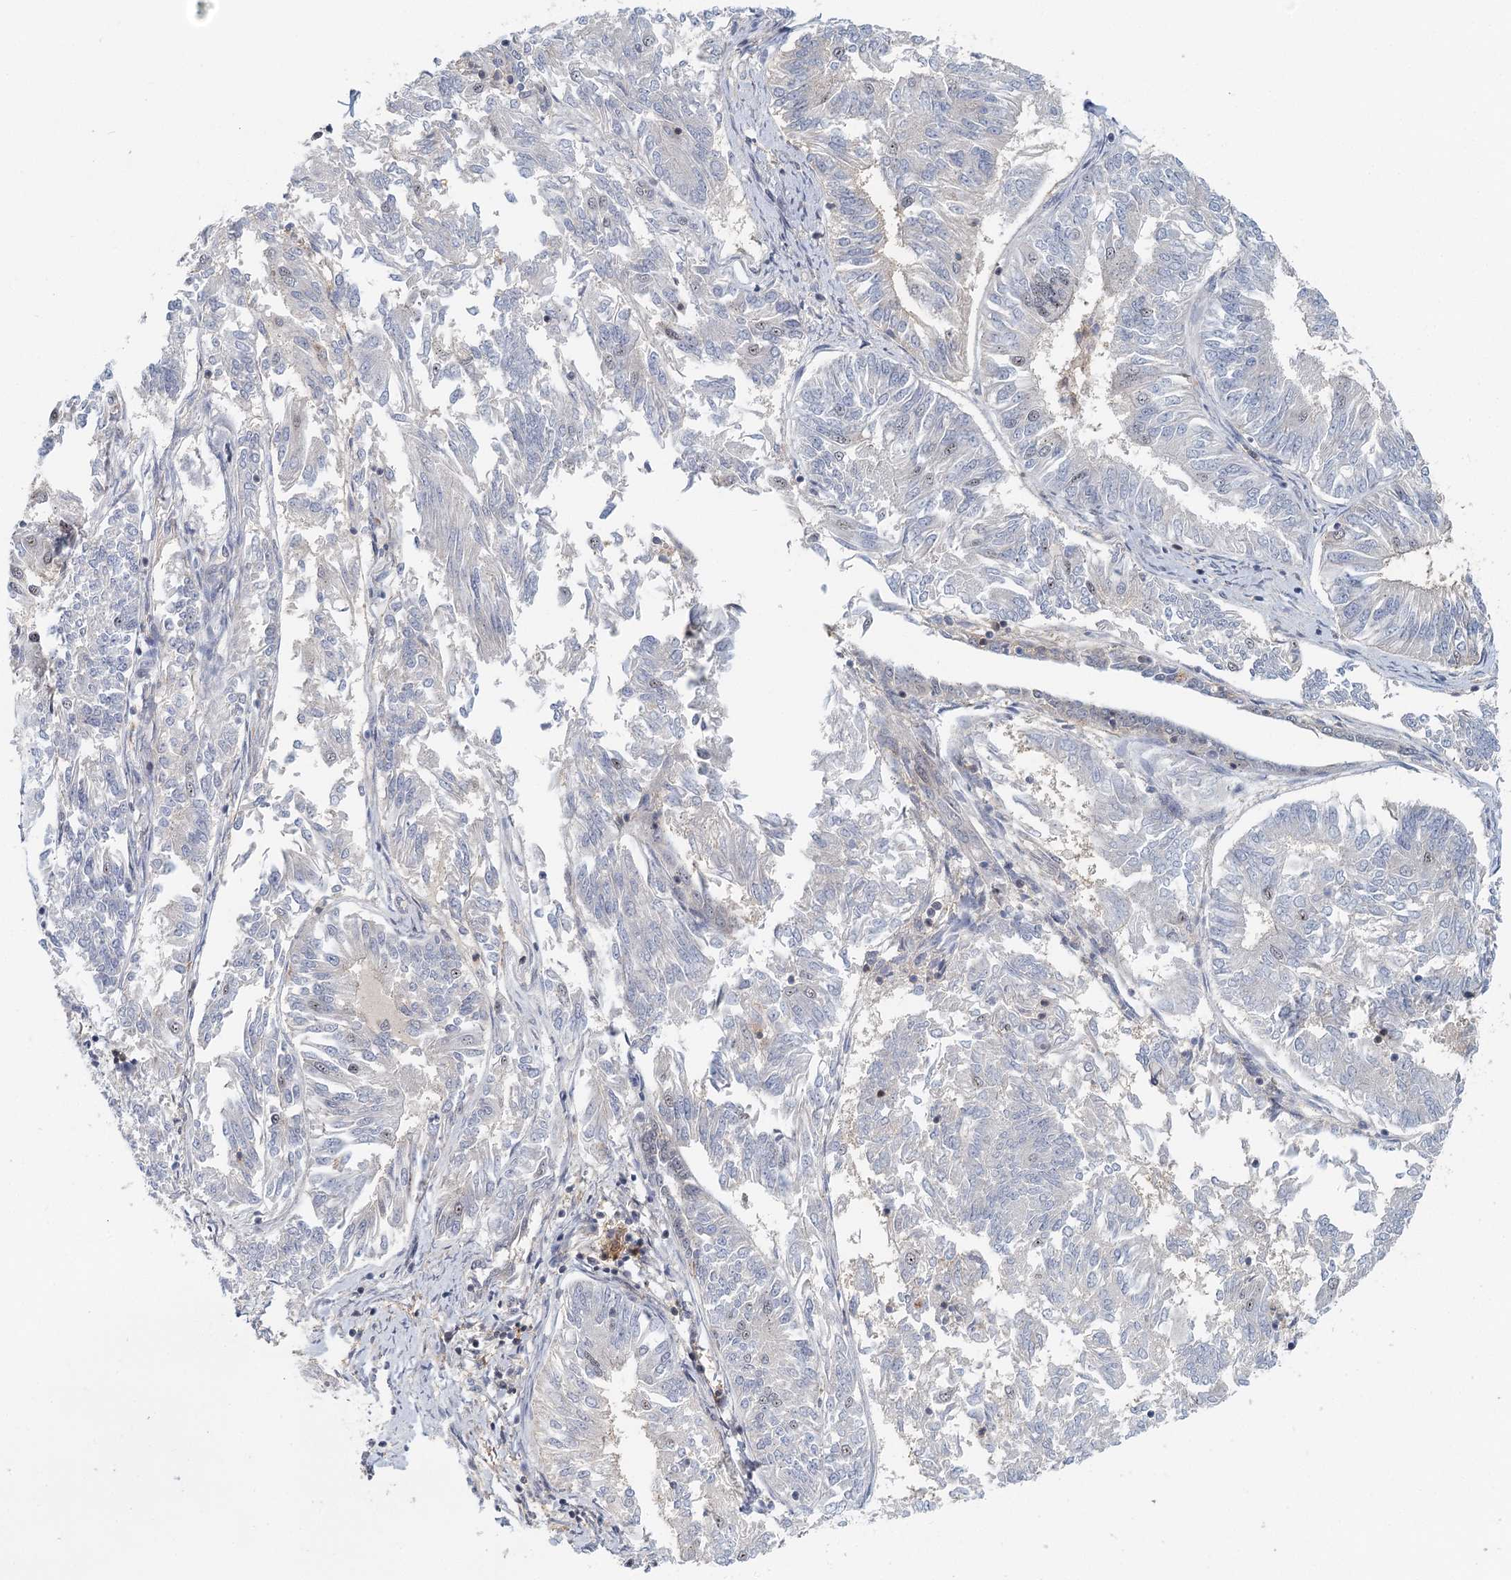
{"staining": {"intensity": "negative", "quantity": "none", "location": "none"}, "tissue": "endometrial cancer", "cell_type": "Tumor cells", "image_type": "cancer", "snomed": [{"axis": "morphology", "description": "Adenocarcinoma, NOS"}, {"axis": "topography", "description": "Endometrium"}], "caption": "Immunohistochemistry image of neoplastic tissue: human endometrial adenocarcinoma stained with DAB demonstrates no significant protein expression in tumor cells.", "gene": "CDC42SE2", "patient": {"sex": "female", "age": 58}}